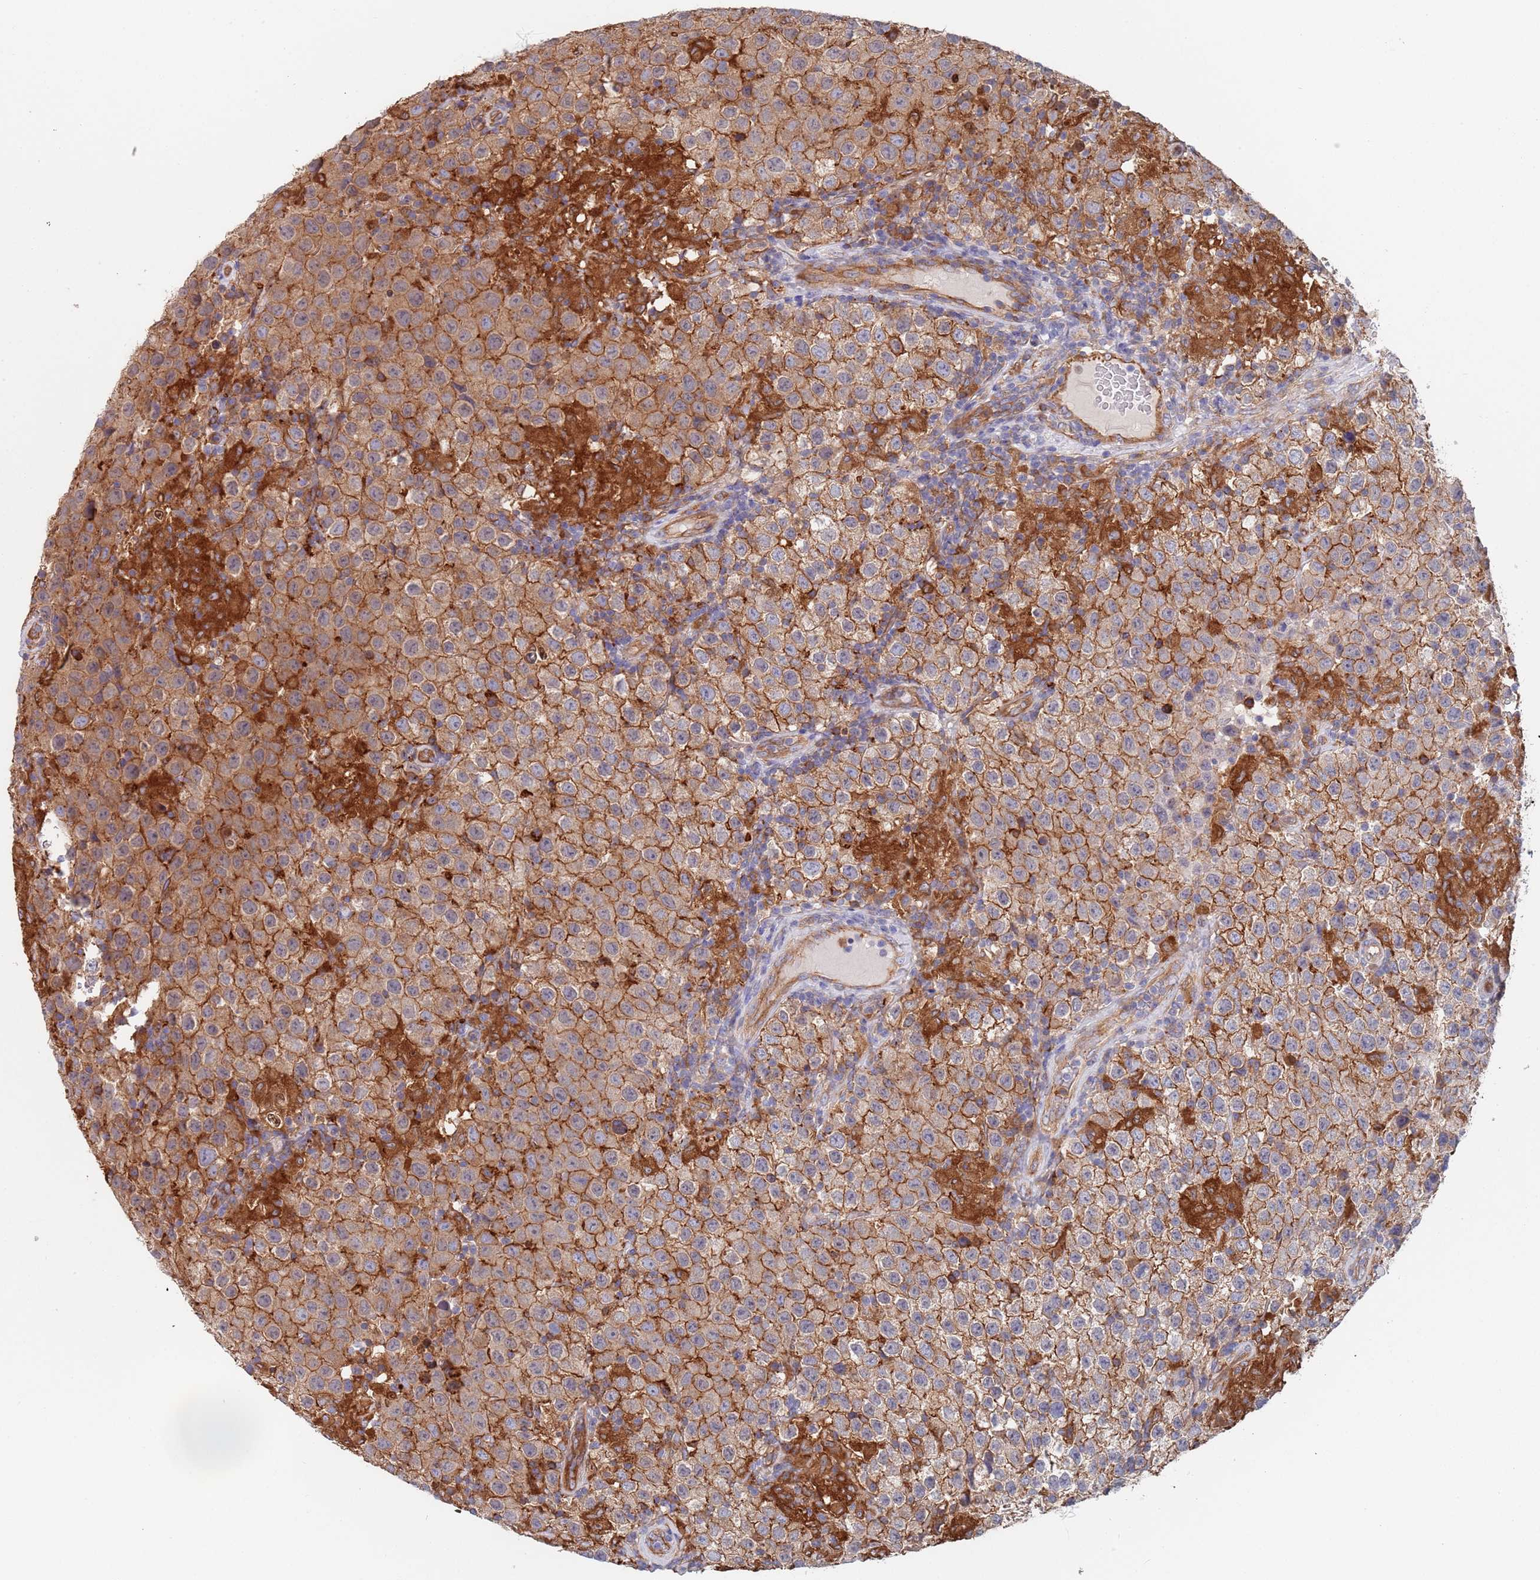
{"staining": {"intensity": "moderate", "quantity": ">75%", "location": "cytoplasmic/membranous"}, "tissue": "testis cancer", "cell_type": "Tumor cells", "image_type": "cancer", "snomed": [{"axis": "morphology", "description": "Seminoma, NOS"}, {"axis": "morphology", "description": "Carcinoma, Embryonal, NOS"}, {"axis": "topography", "description": "Testis"}], "caption": "High-power microscopy captured an IHC image of testis embryonal carcinoma, revealing moderate cytoplasmic/membranous positivity in approximately >75% of tumor cells.", "gene": "DCUN1D3", "patient": {"sex": "male", "age": 41}}